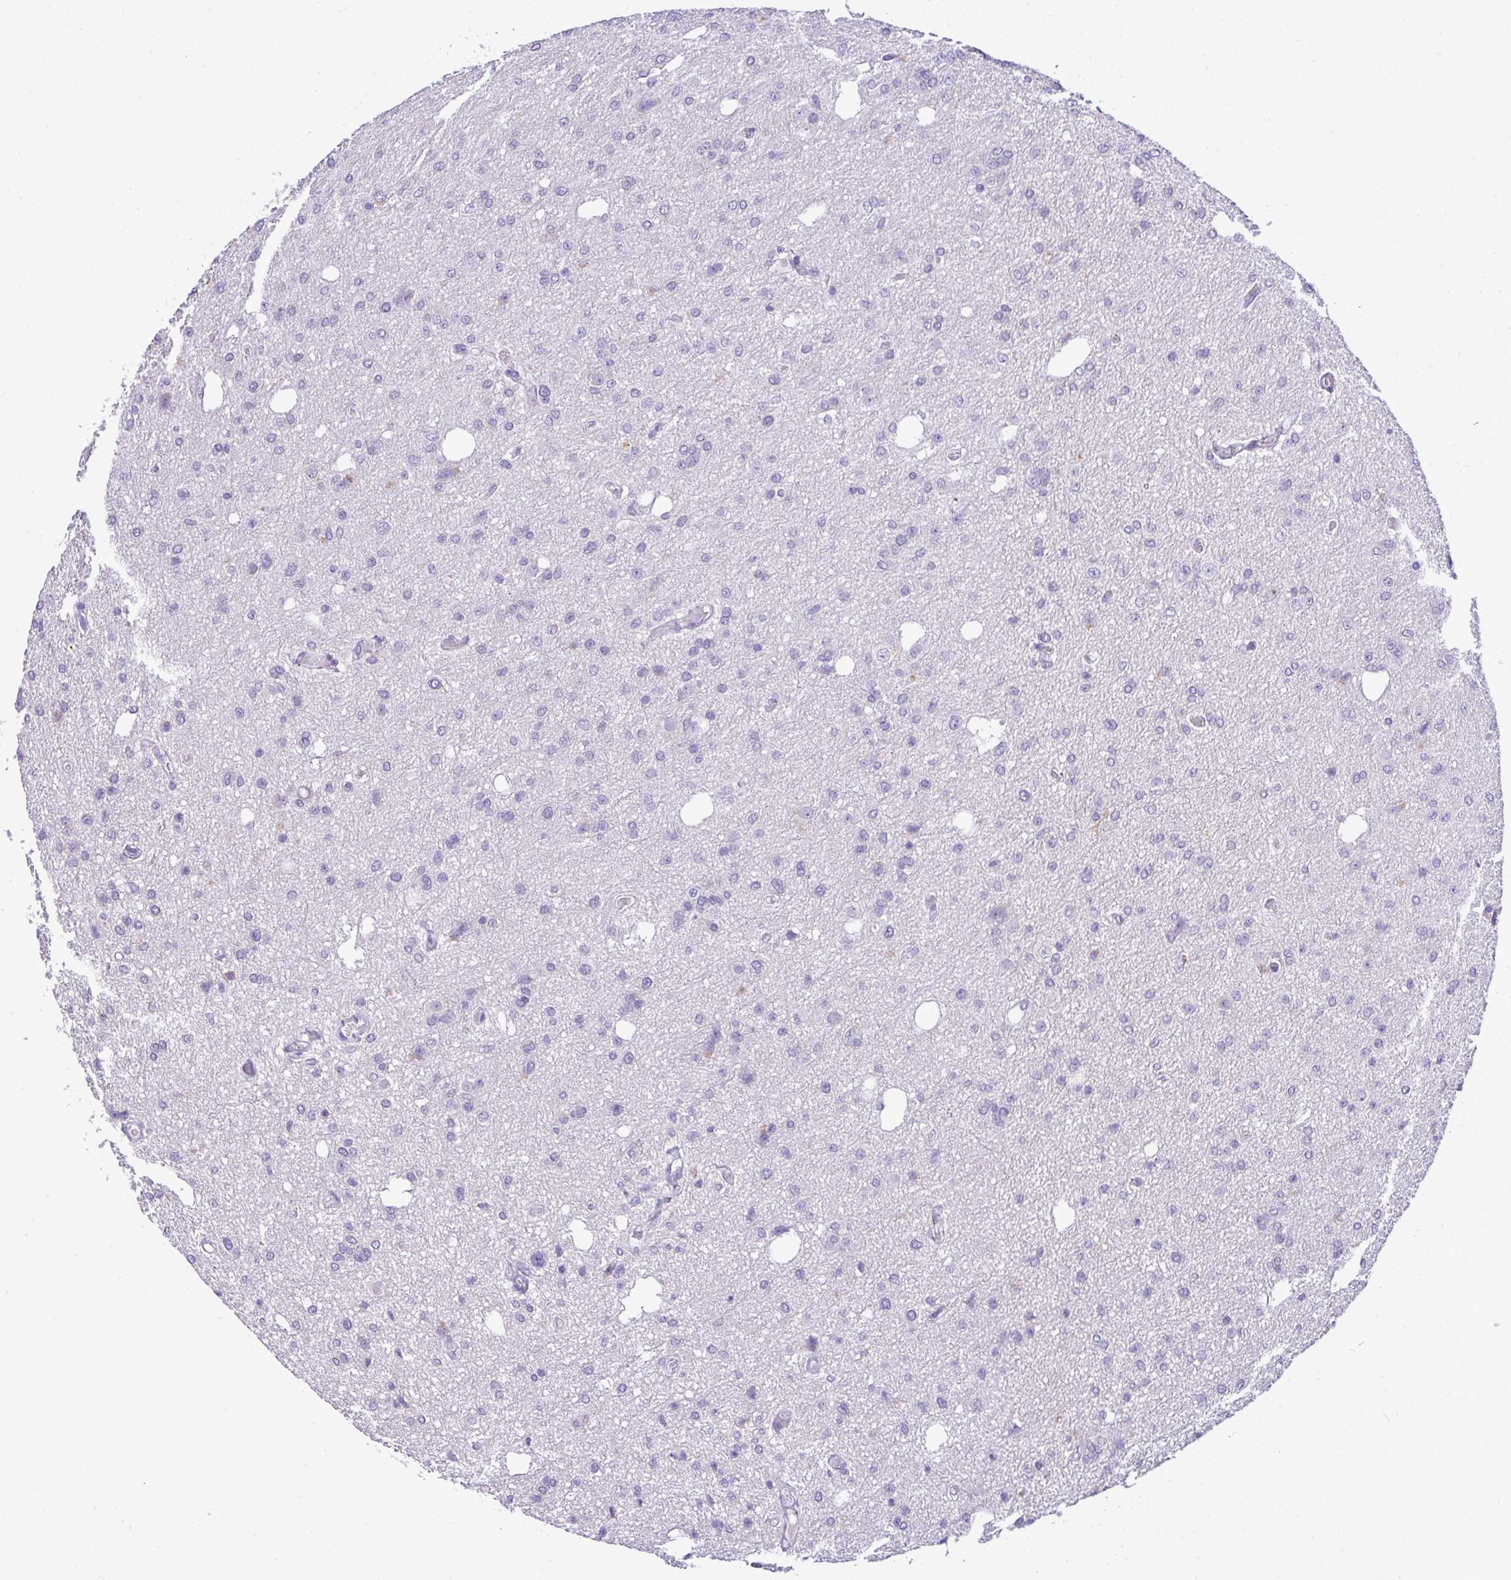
{"staining": {"intensity": "negative", "quantity": "none", "location": "none"}, "tissue": "glioma", "cell_type": "Tumor cells", "image_type": "cancer", "snomed": [{"axis": "morphology", "description": "Glioma, malignant, Low grade"}, {"axis": "topography", "description": "Brain"}], "caption": "The micrograph reveals no significant positivity in tumor cells of glioma.", "gene": "ST8SIA2", "patient": {"sex": "male", "age": 26}}